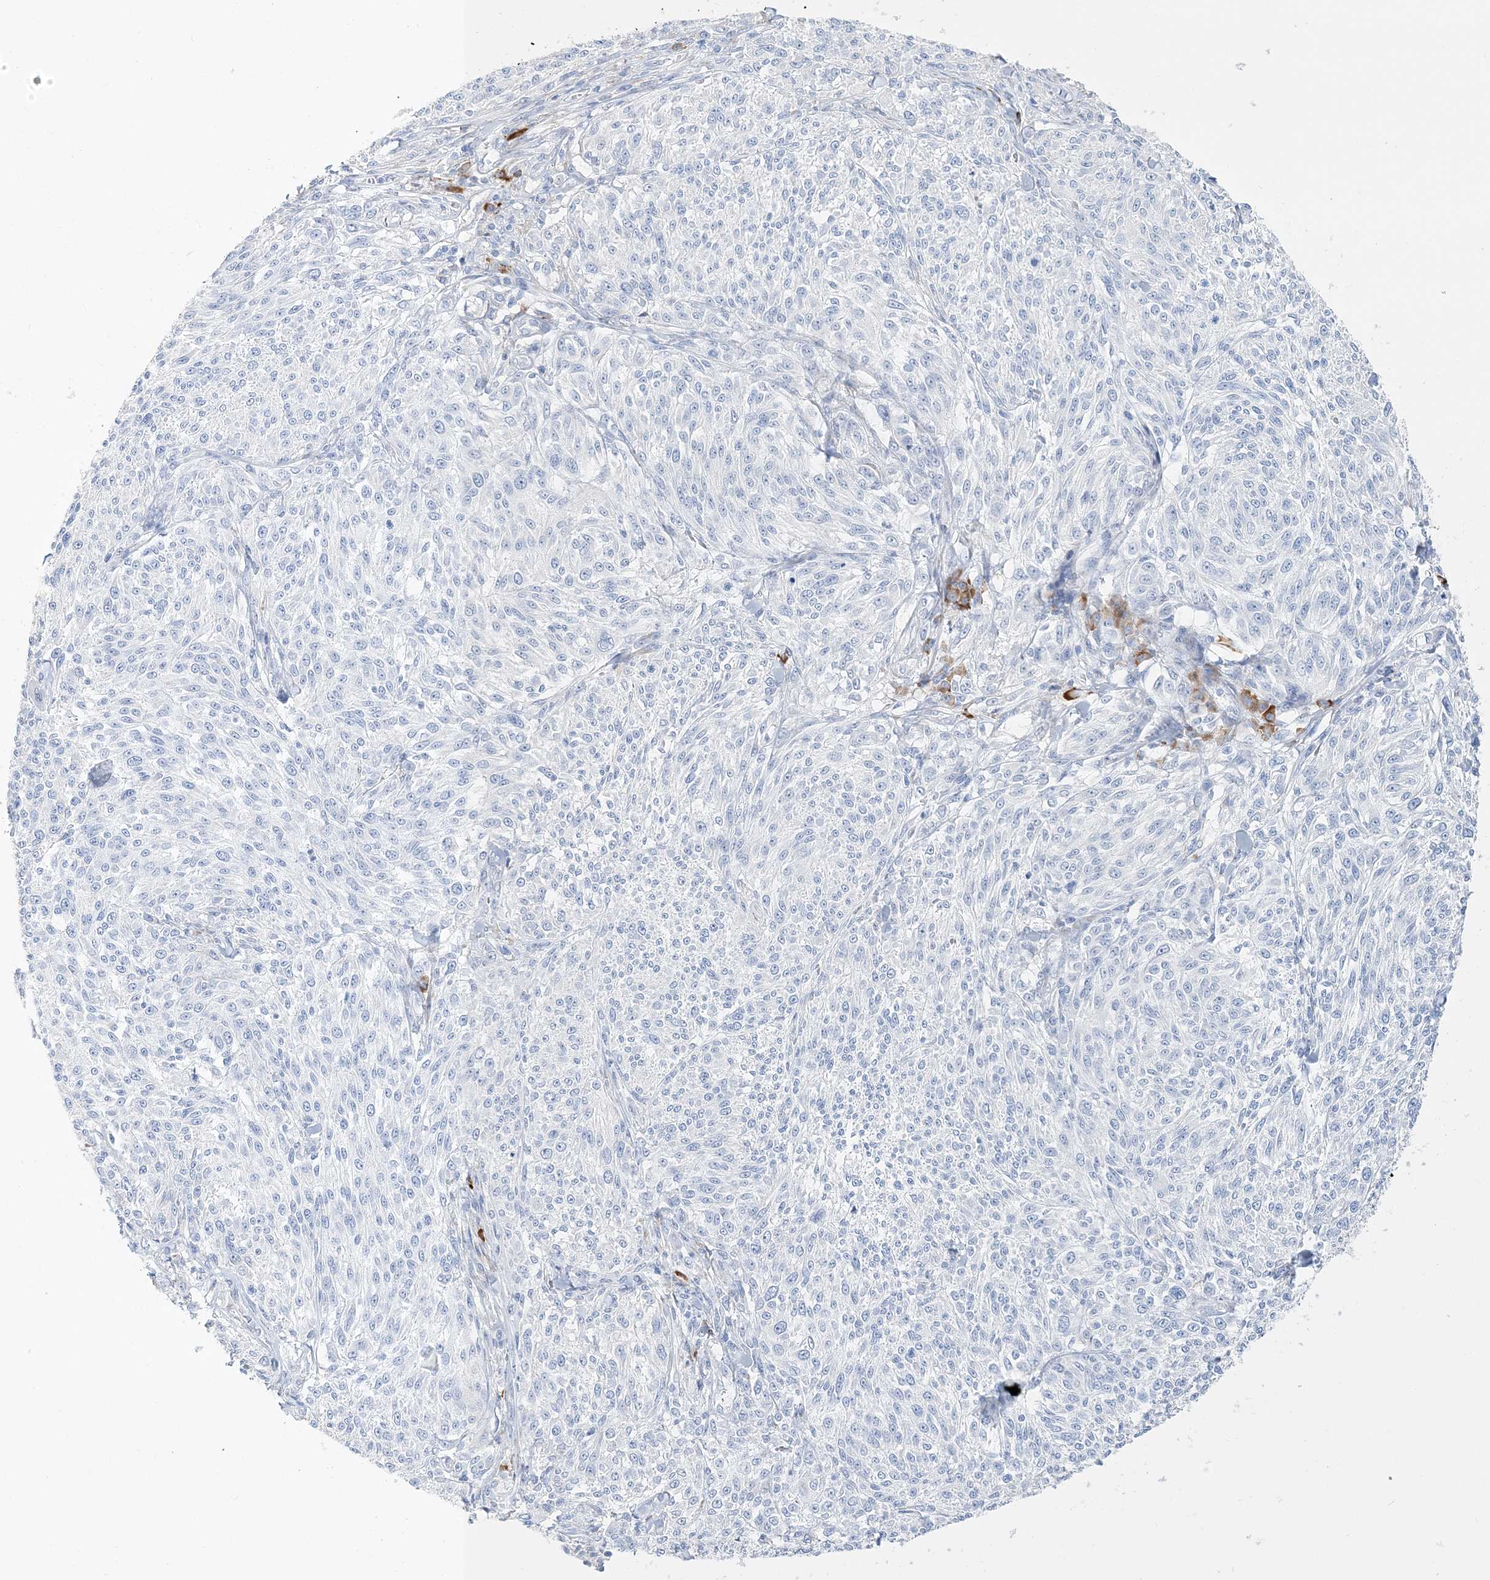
{"staining": {"intensity": "negative", "quantity": "none", "location": "none"}, "tissue": "melanoma", "cell_type": "Tumor cells", "image_type": "cancer", "snomed": [{"axis": "morphology", "description": "Malignant melanoma, NOS"}, {"axis": "topography", "description": "Skin of trunk"}], "caption": "This is an immunohistochemistry image of melanoma. There is no positivity in tumor cells.", "gene": "TSPYL6", "patient": {"sex": "male", "age": 71}}